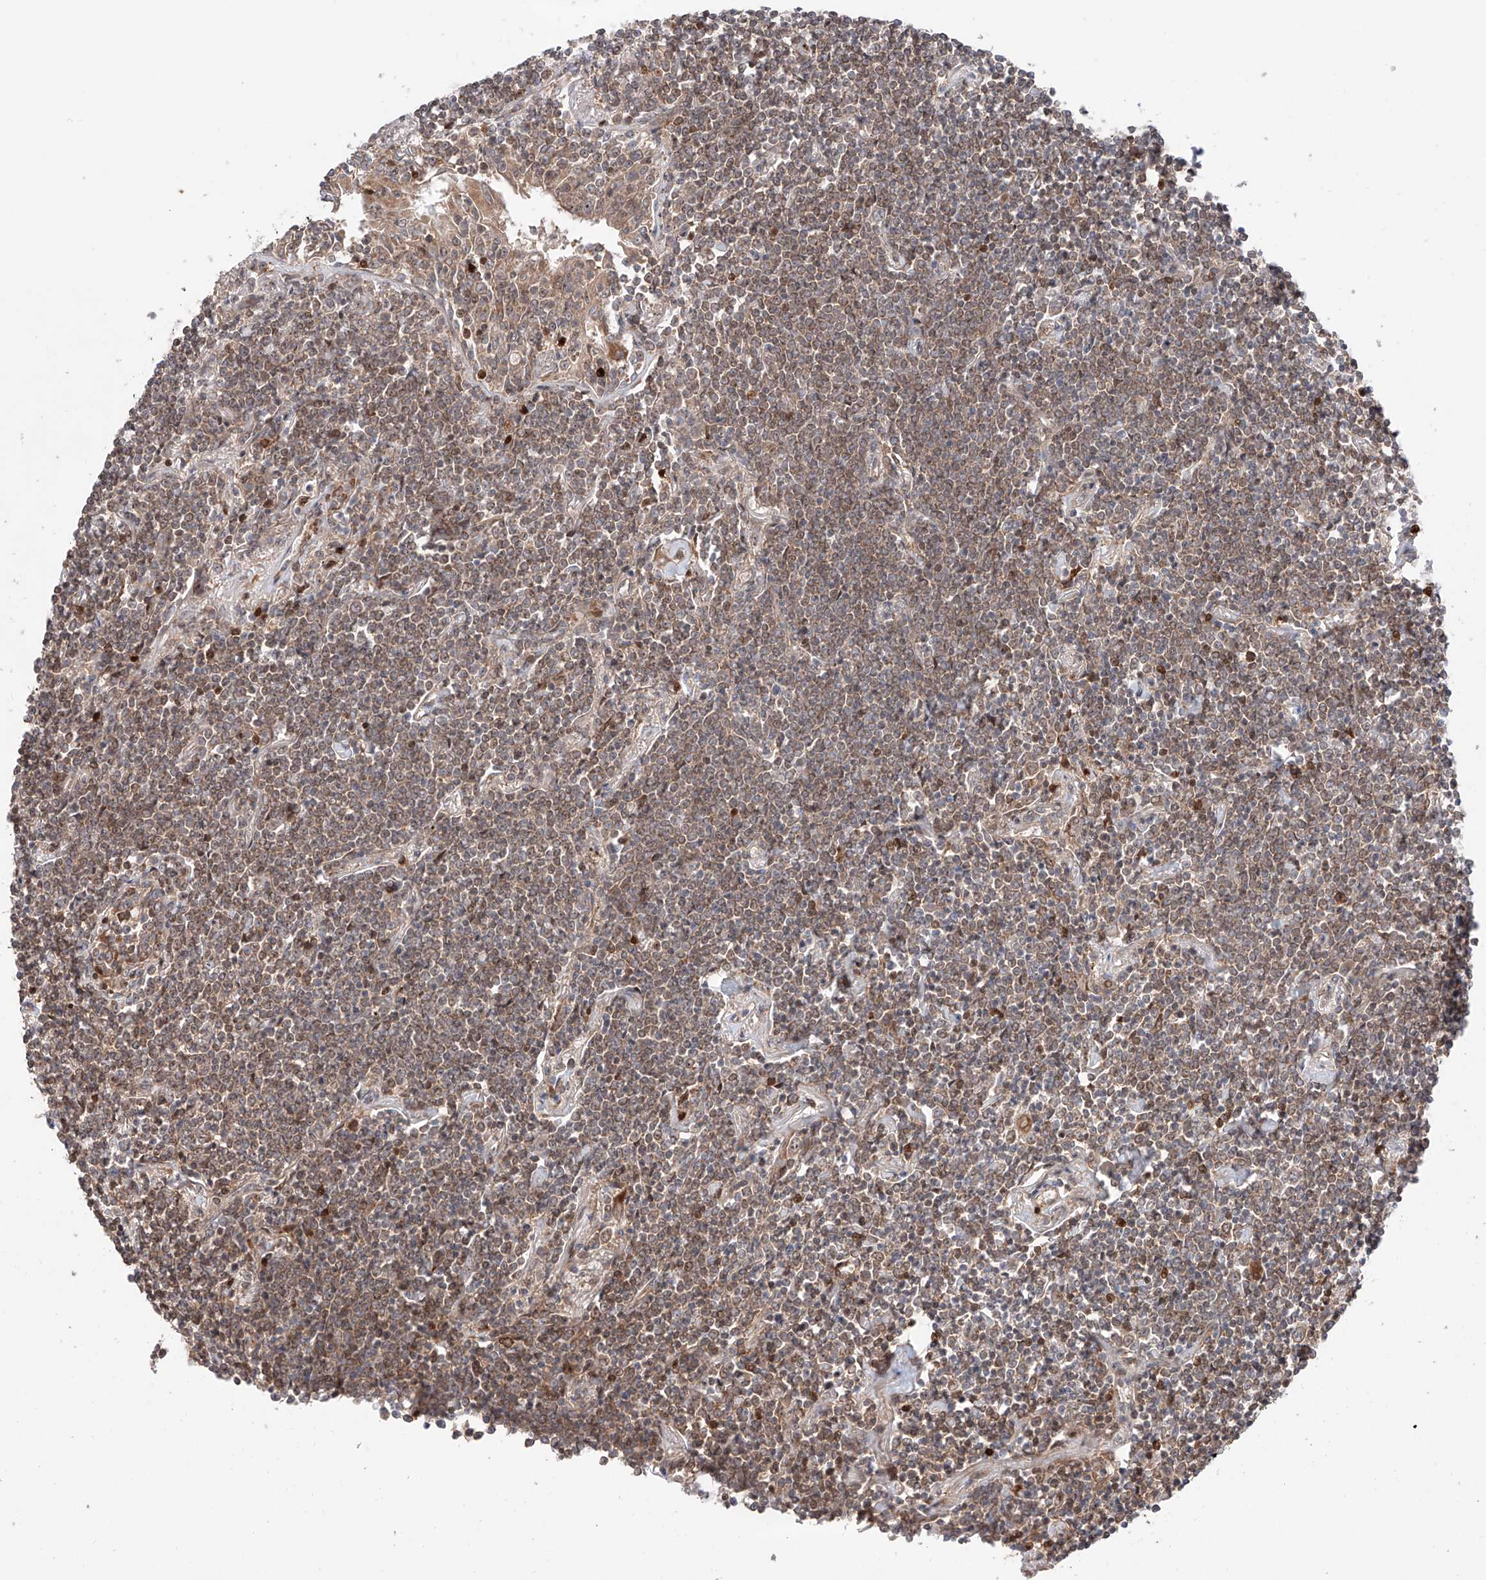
{"staining": {"intensity": "weak", "quantity": ">75%", "location": "cytoplasmic/membranous"}, "tissue": "lymphoma", "cell_type": "Tumor cells", "image_type": "cancer", "snomed": [{"axis": "morphology", "description": "Malignant lymphoma, non-Hodgkin's type, Low grade"}, {"axis": "topography", "description": "Lung"}], "caption": "IHC histopathology image of lymphoma stained for a protein (brown), which demonstrates low levels of weak cytoplasmic/membranous positivity in about >75% of tumor cells.", "gene": "IGSF22", "patient": {"sex": "female", "age": 71}}